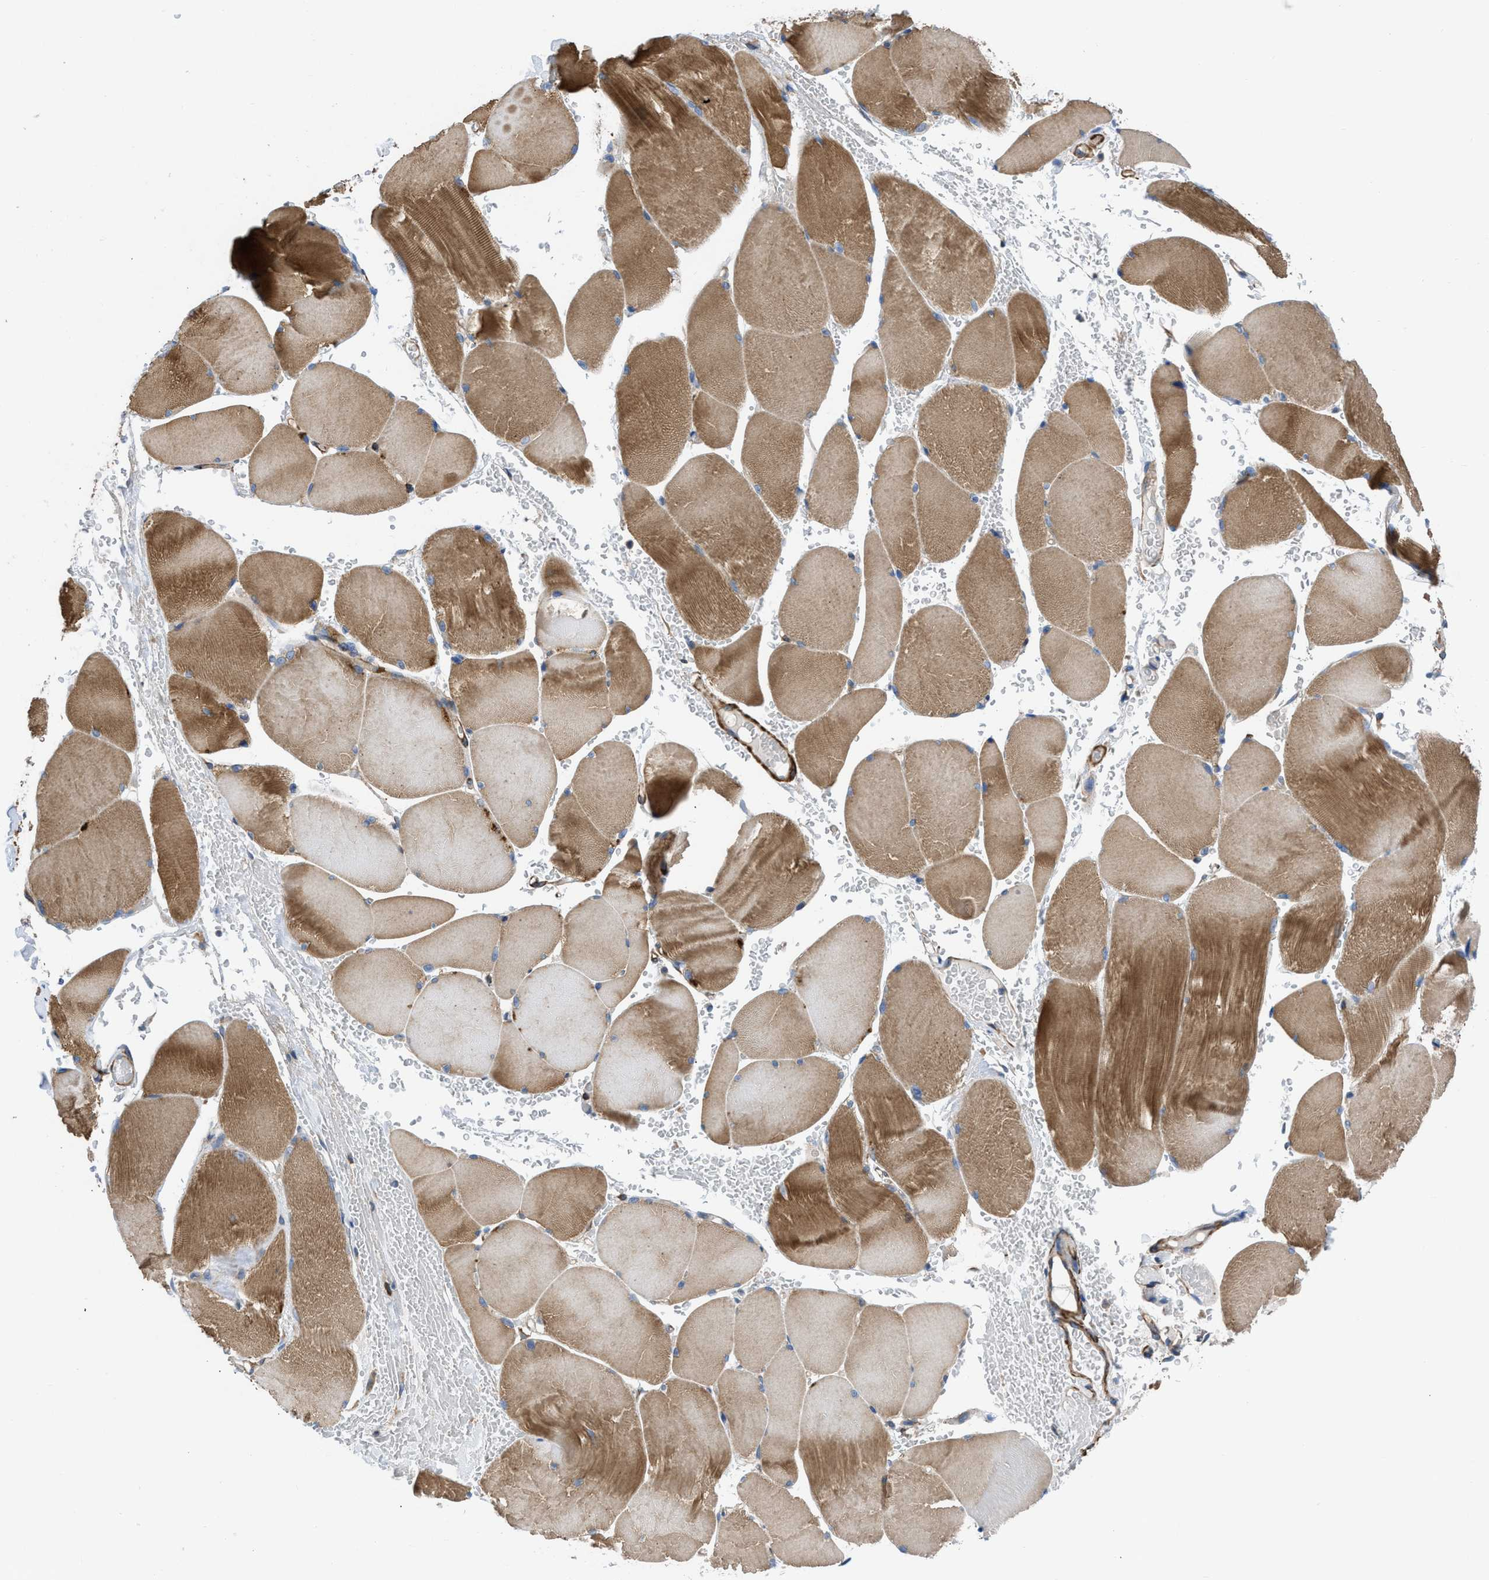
{"staining": {"intensity": "moderate", "quantity": ">75%", "location": "cytoplasmic/membranous"}, "tissue": "skeletal muscle", "cell_type": "Myocytes", "image_type": "normal", "snomed": [{"axis": "morphology", "description": "Normal tissue, NOS"}, {"axis": "topography", "description": "Skin"}, {"axis": "topography", "description": "Skeletal muscle"}], "caption": "Immunohistochemistry micrograph of normal skeletal muscle stained for a protein (brown), which reveals medium levels of moderate cytoplasmic/membranous expression in about >75% of myocytes.", "gene": "CHKB", "patient": {"sex": "male", "age": 83}}